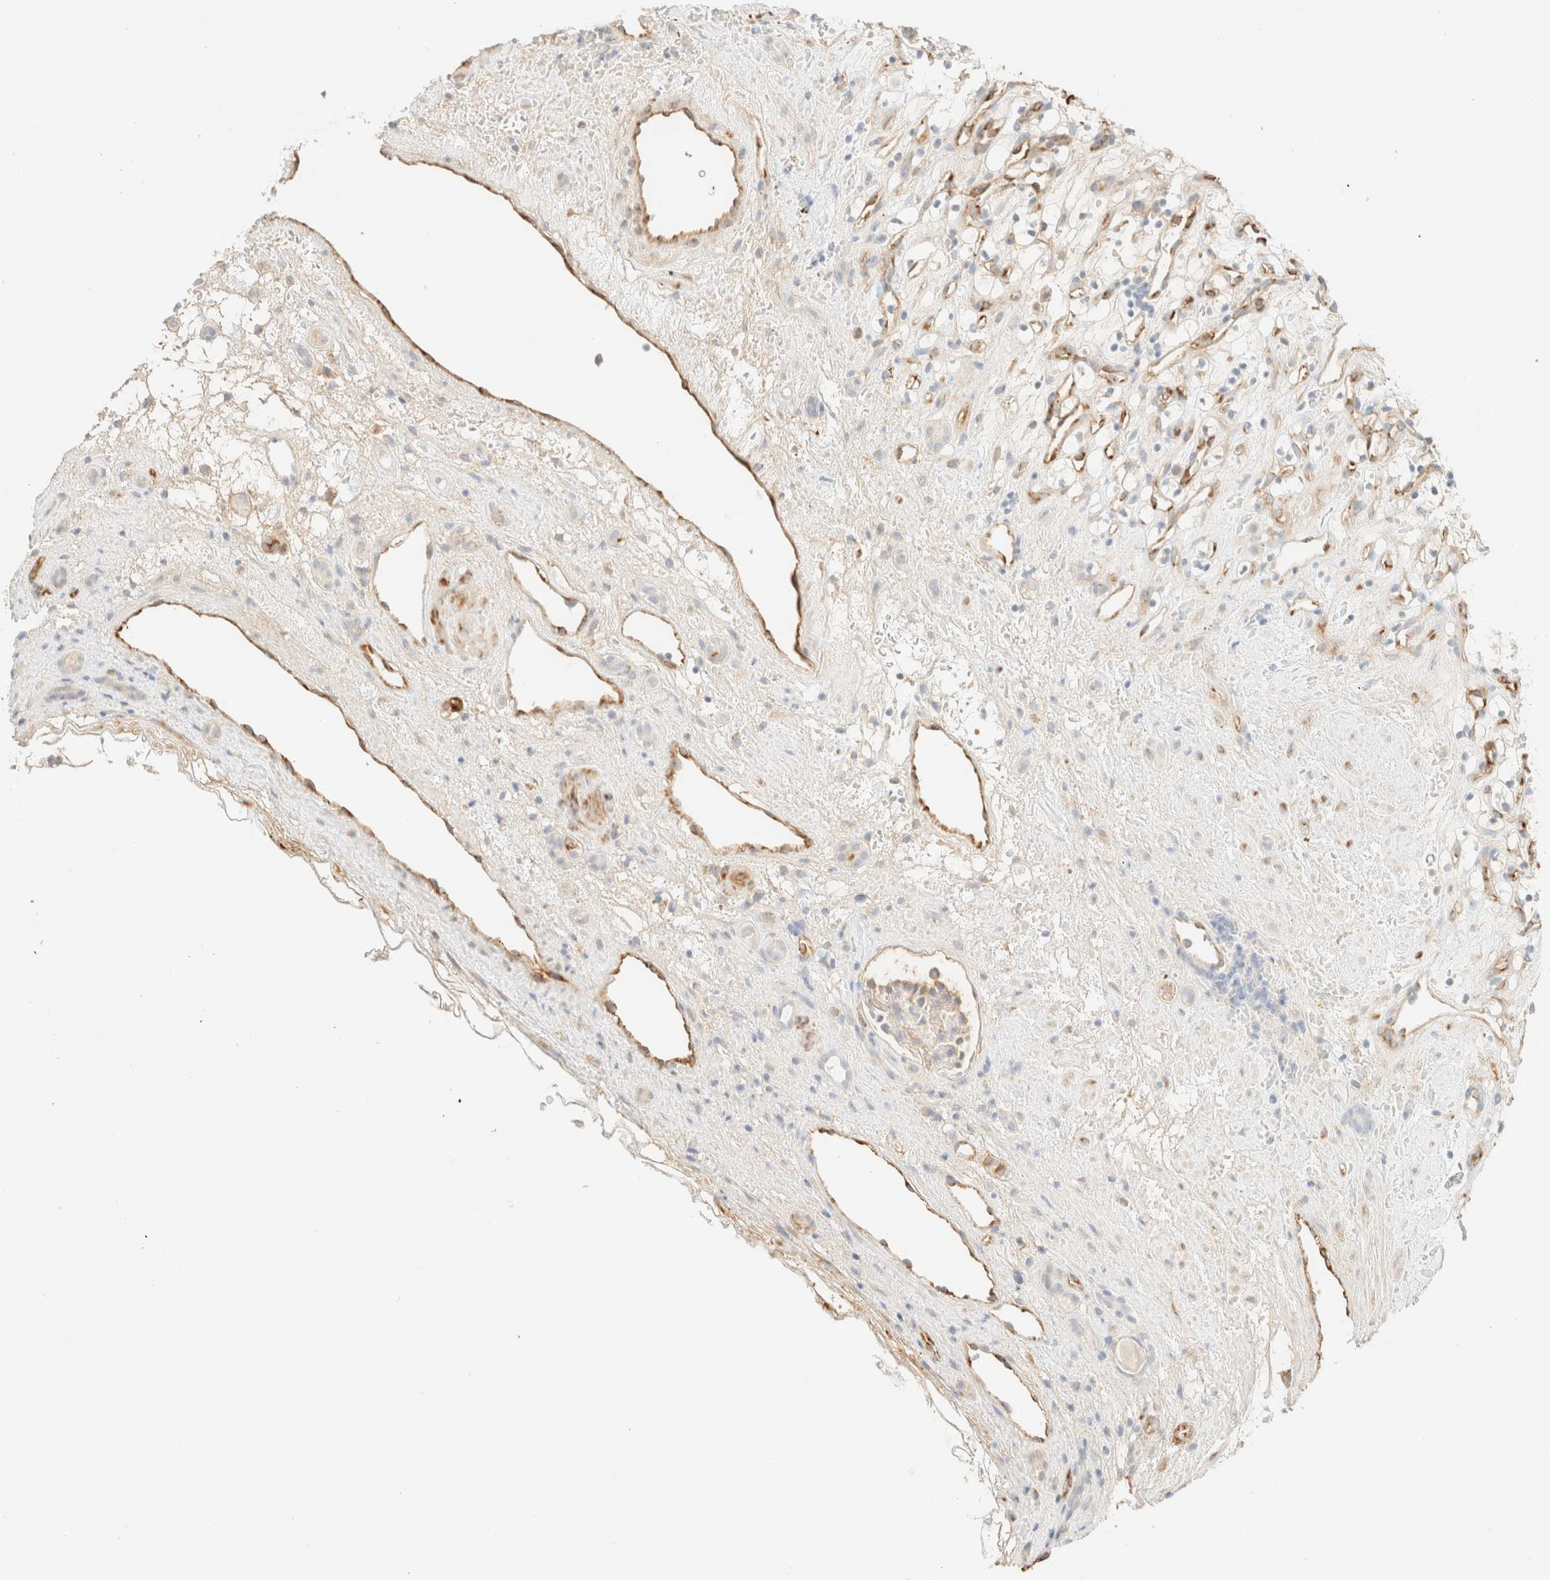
{"staining": {"intensity": "negative", "quantity": "none", "location": "none"}, "tissue": "renal cancer", "cell_type": "Tumor cells", "image_type": "cancer", "snomed": [{"axis": "morphology", "description": "Adenocarcinoma, NOS"}, {"axis": "topography", "description": "Kidney"}], "caption": "Micrograph shows no significant protein expression in tumor cells of renal cancer.", "gene": "SPARCL1", "patient": {"sex": "female", "age": 60}}